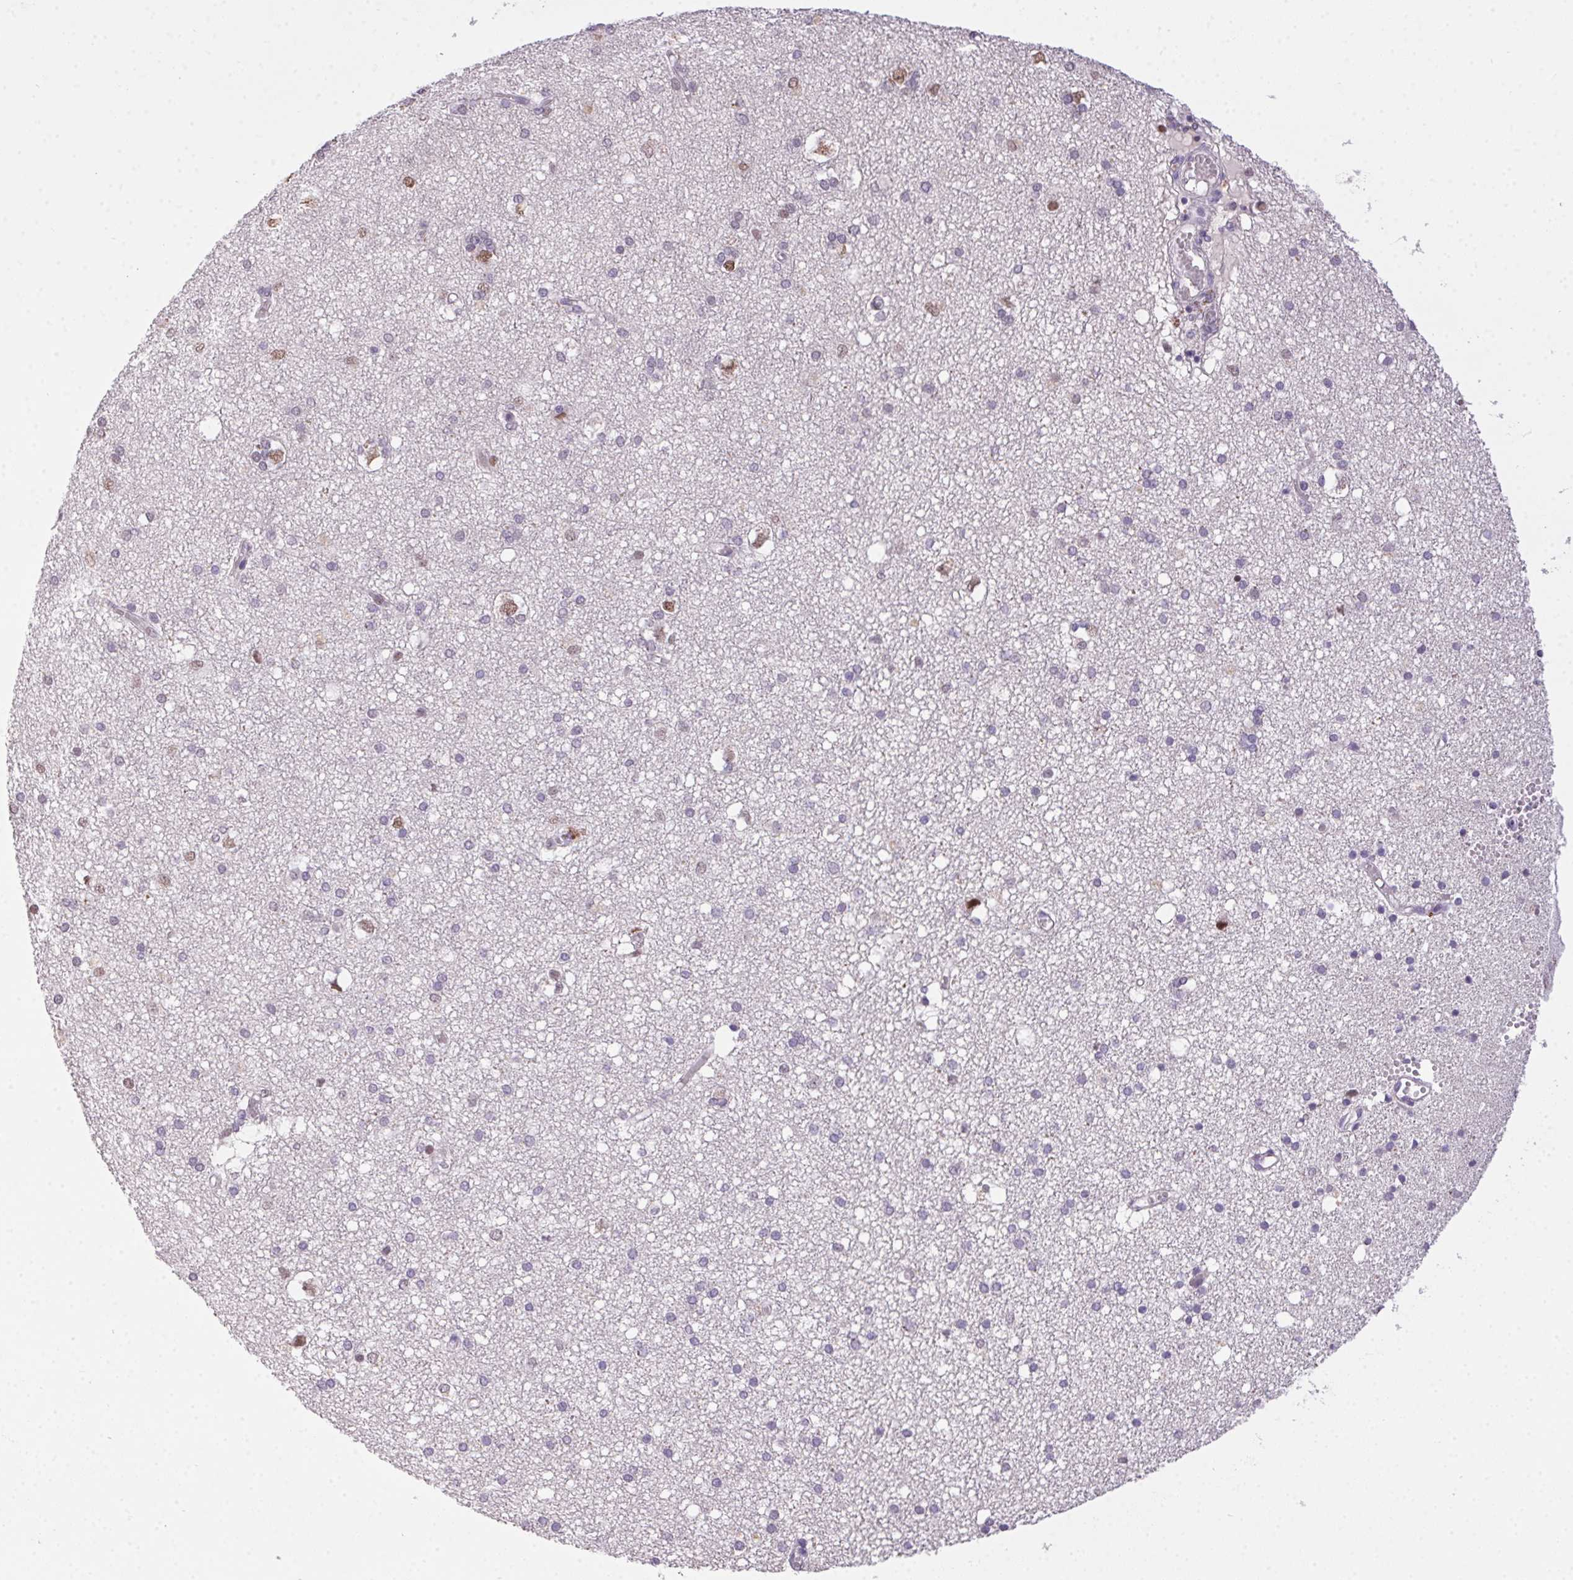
{"staining": {"intensity": "moderate", "quantity": "25%-75%", "location": "nuclear"}, "tissue": "cerebral cortex", "cell_type": "Endothelial cells", "image_type": "normal", "snomed": [{"axis": "morphology", "description": "Normal tissue, NOS"}, {"axis": "morphology", "description": "Glioma, malignant, High grade"}, {"axis": "topography", "description": "Cerebral cortex"}], "caption": "A high-resolution micrograph shows immunohistochemistry staining of unremarkable cerebral cortex, which reveals moderate nuclear expression in about 25%-75% of endothelial cells.", "gene": "SP9", "patient": {"sex": "male", "age": 71}}